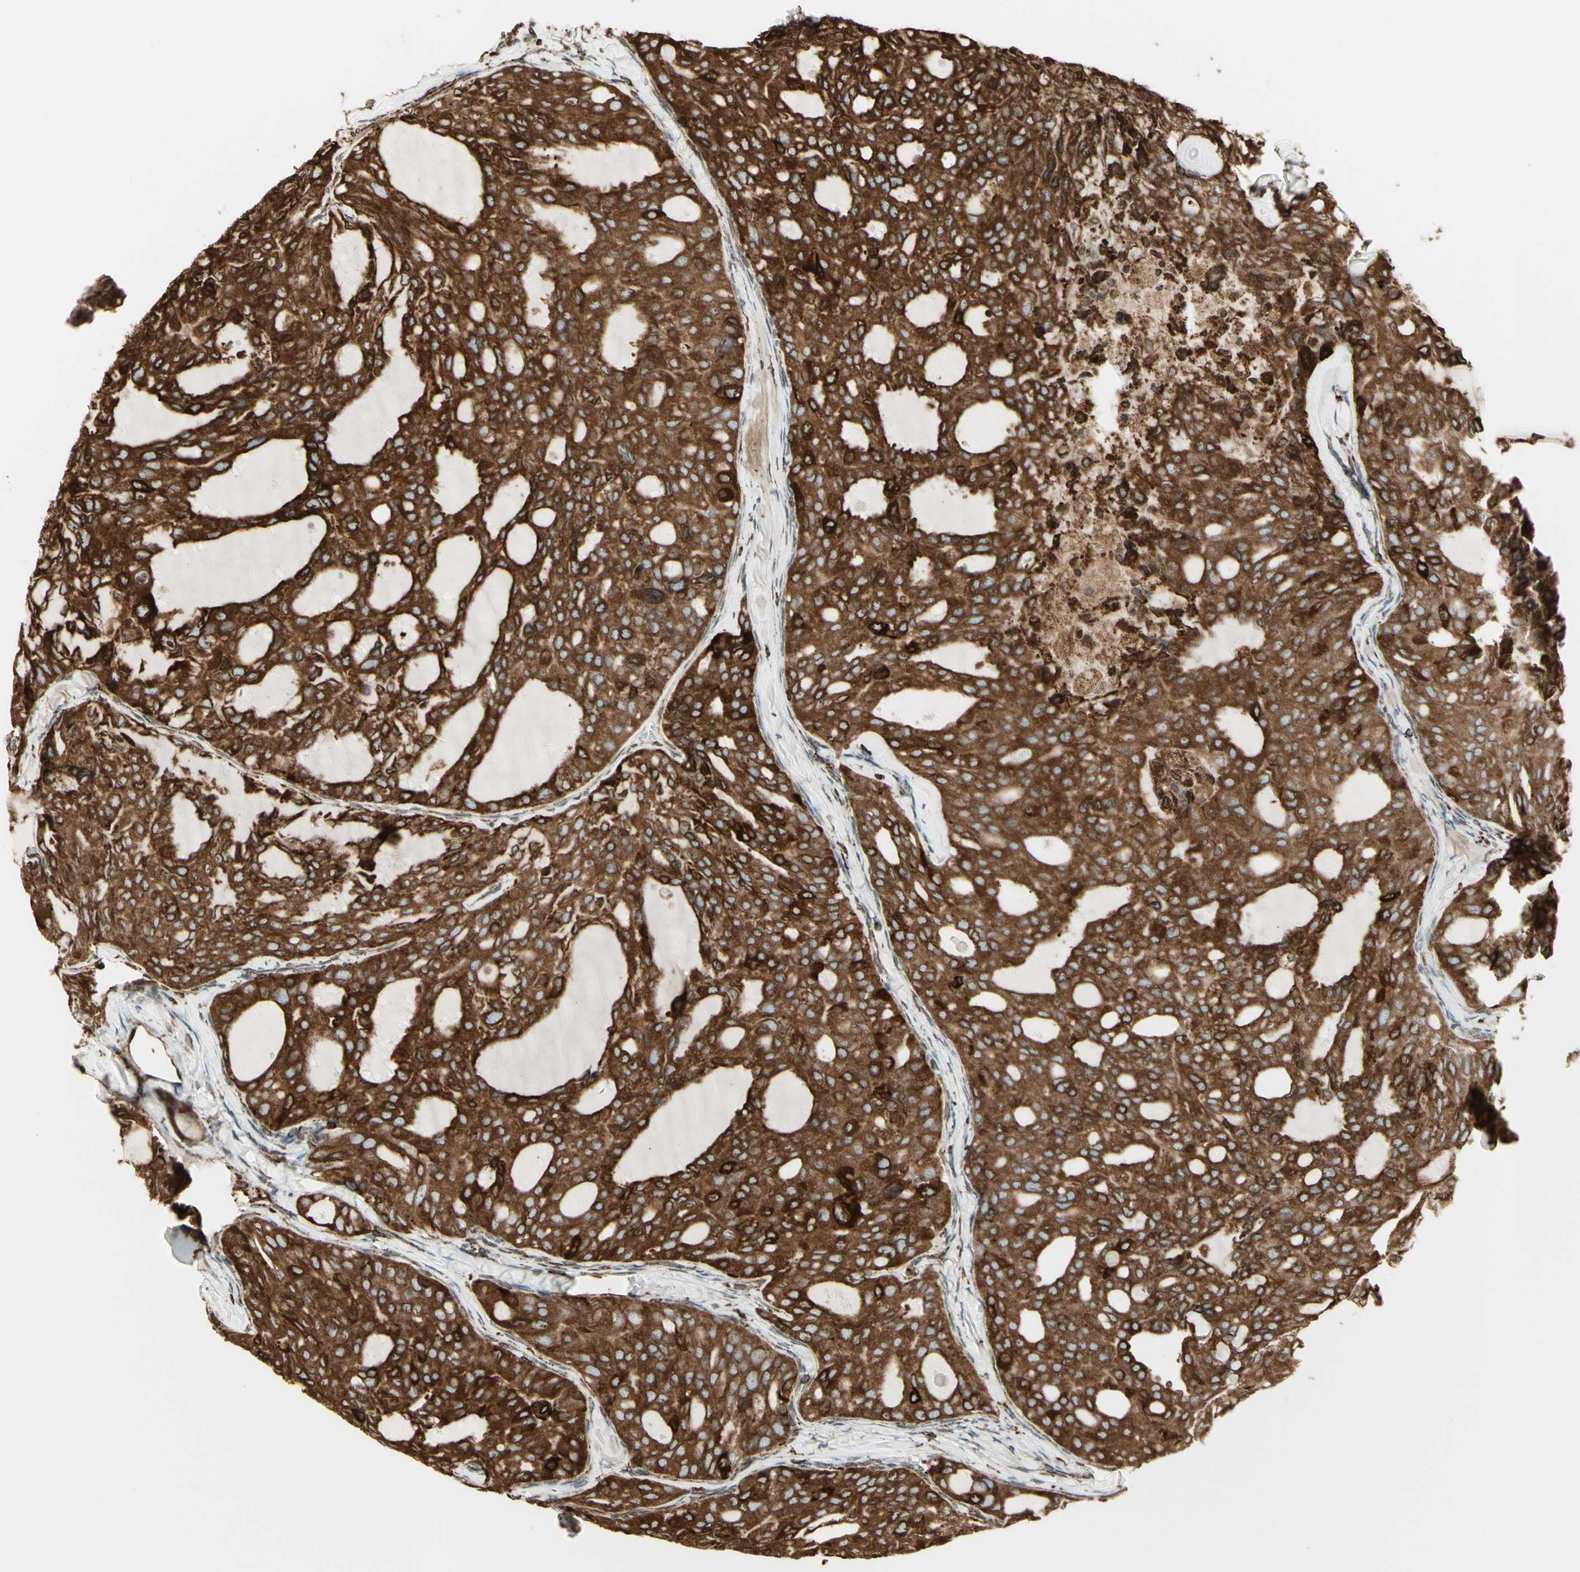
{"staining": {"intensity": "moderate", "quantity": ">75%", "location": "cytoplasmic/membranous"}, "tissue": "thyroid cancer", "cell_type": "Tumor cells", "image_type": "cancer", "snomed": [{"axis": "morphology", "description": "Follicular adenoma carcinoma, NOS"}, {"axis": "topography", "description": "Thyroid gland"}], "caption": "Immunohistochemical staining of thyroid follicular adenoma carcinoma shows moderate cytoplasmic/membranous protein staining in about >75% of tumor cells.", "gene": "CANX", "patient": {"sex": "male", "age": 75}}